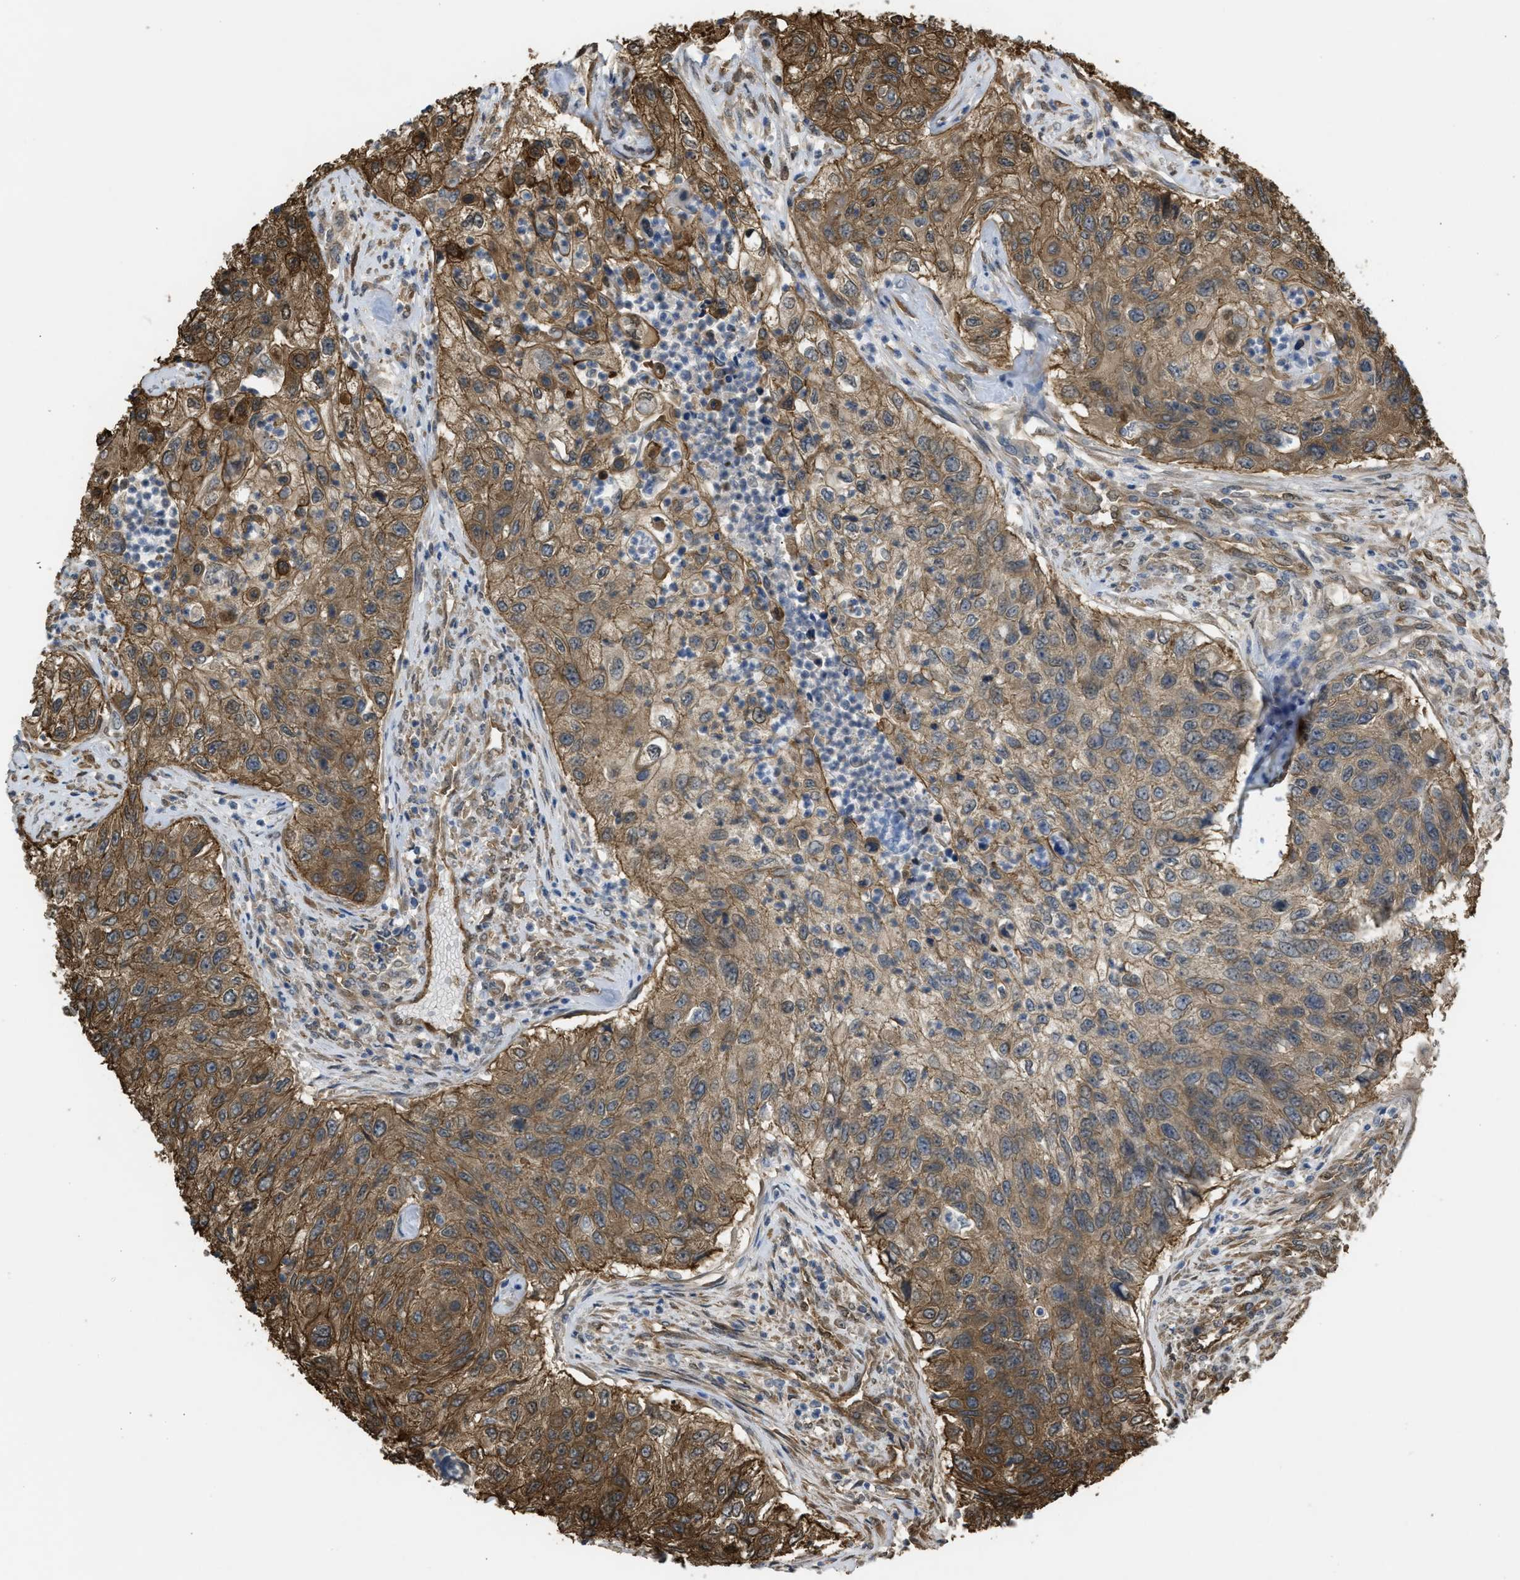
{"staining": {"intensity": "moderate", "quantity": ">75%", "location": "cytoplasmic/membranous"}, "tissue": "urothelial cancer", "cell_type": "Tumor cells", "image_type": "cancer", "snomed": [{"axis": "morphology", "description": "Urothelial carcinoma, High grade"}, {"axis": "topography", "description": "Urinary bladder"}], "caption": "This micrograph shows IHC staining of human urothelial cancer, with medium moderate cytoplasmic/membranous positivity in approximately >75% of tumor cells.", "gene": "BAG3", "patient": {"sex": "female", "age": 60}}